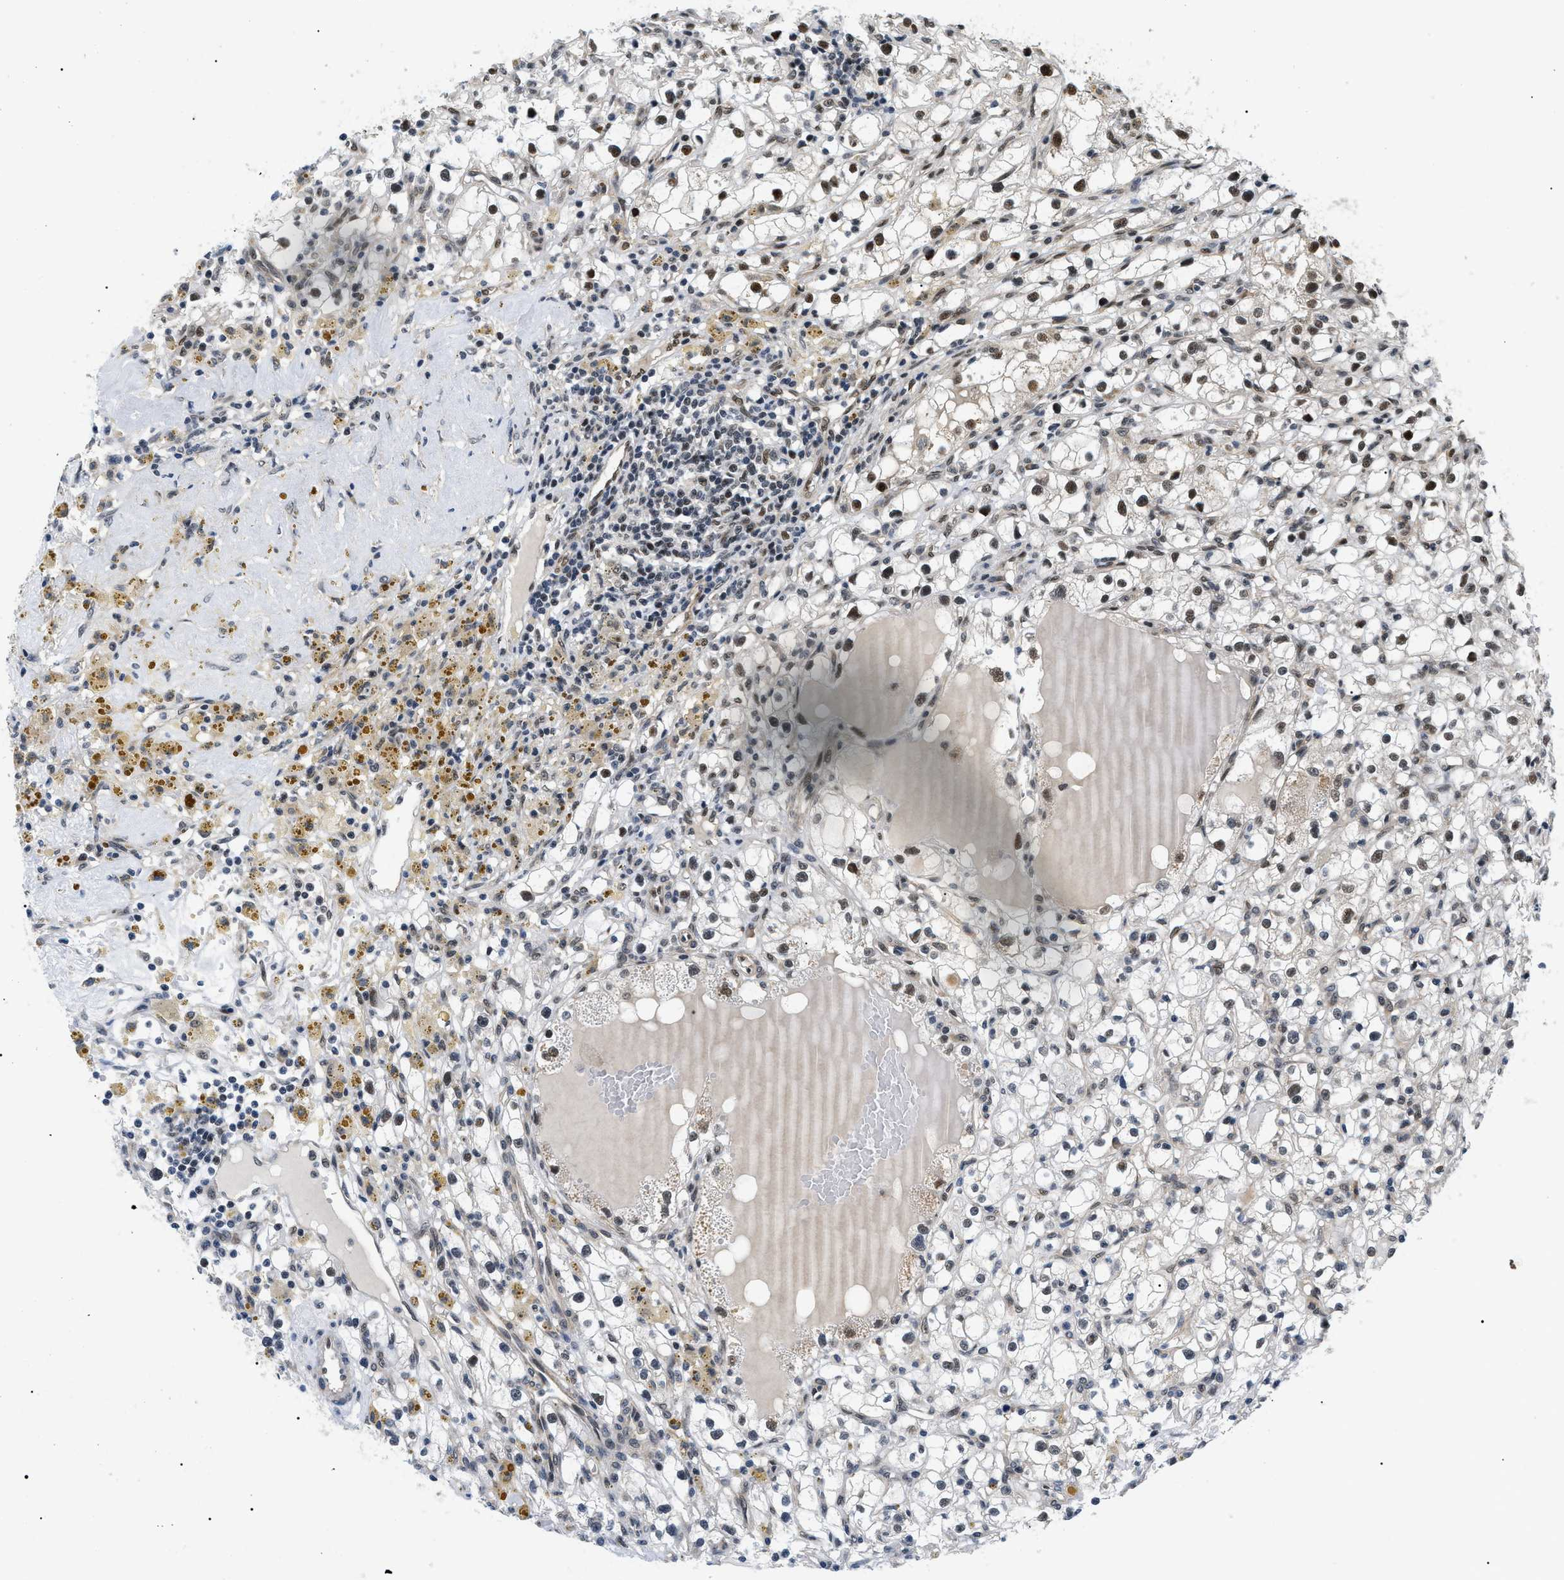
{"staining": {"intensity": "moderate", "quantity": ">75%", "location": "nuclear"}, "tissue": "renal cancer", "cell_type": "Tumor cells", "image_type": "cancer", "snomed": [{"axis": "morphology", "description": "Adenocarcinoma, NOS"}, {"axis": "topography", "description": "Kidney"}], "caption": "This photomicrograph reveals renal cancer stained with IHC to label a protein in brown. The nuclear of tumor cells show moderate positivity for the protein. Nuclei are counter-stained blue.", "gene": "CWC25", "patient": {"sex": "male", "age": 56}}